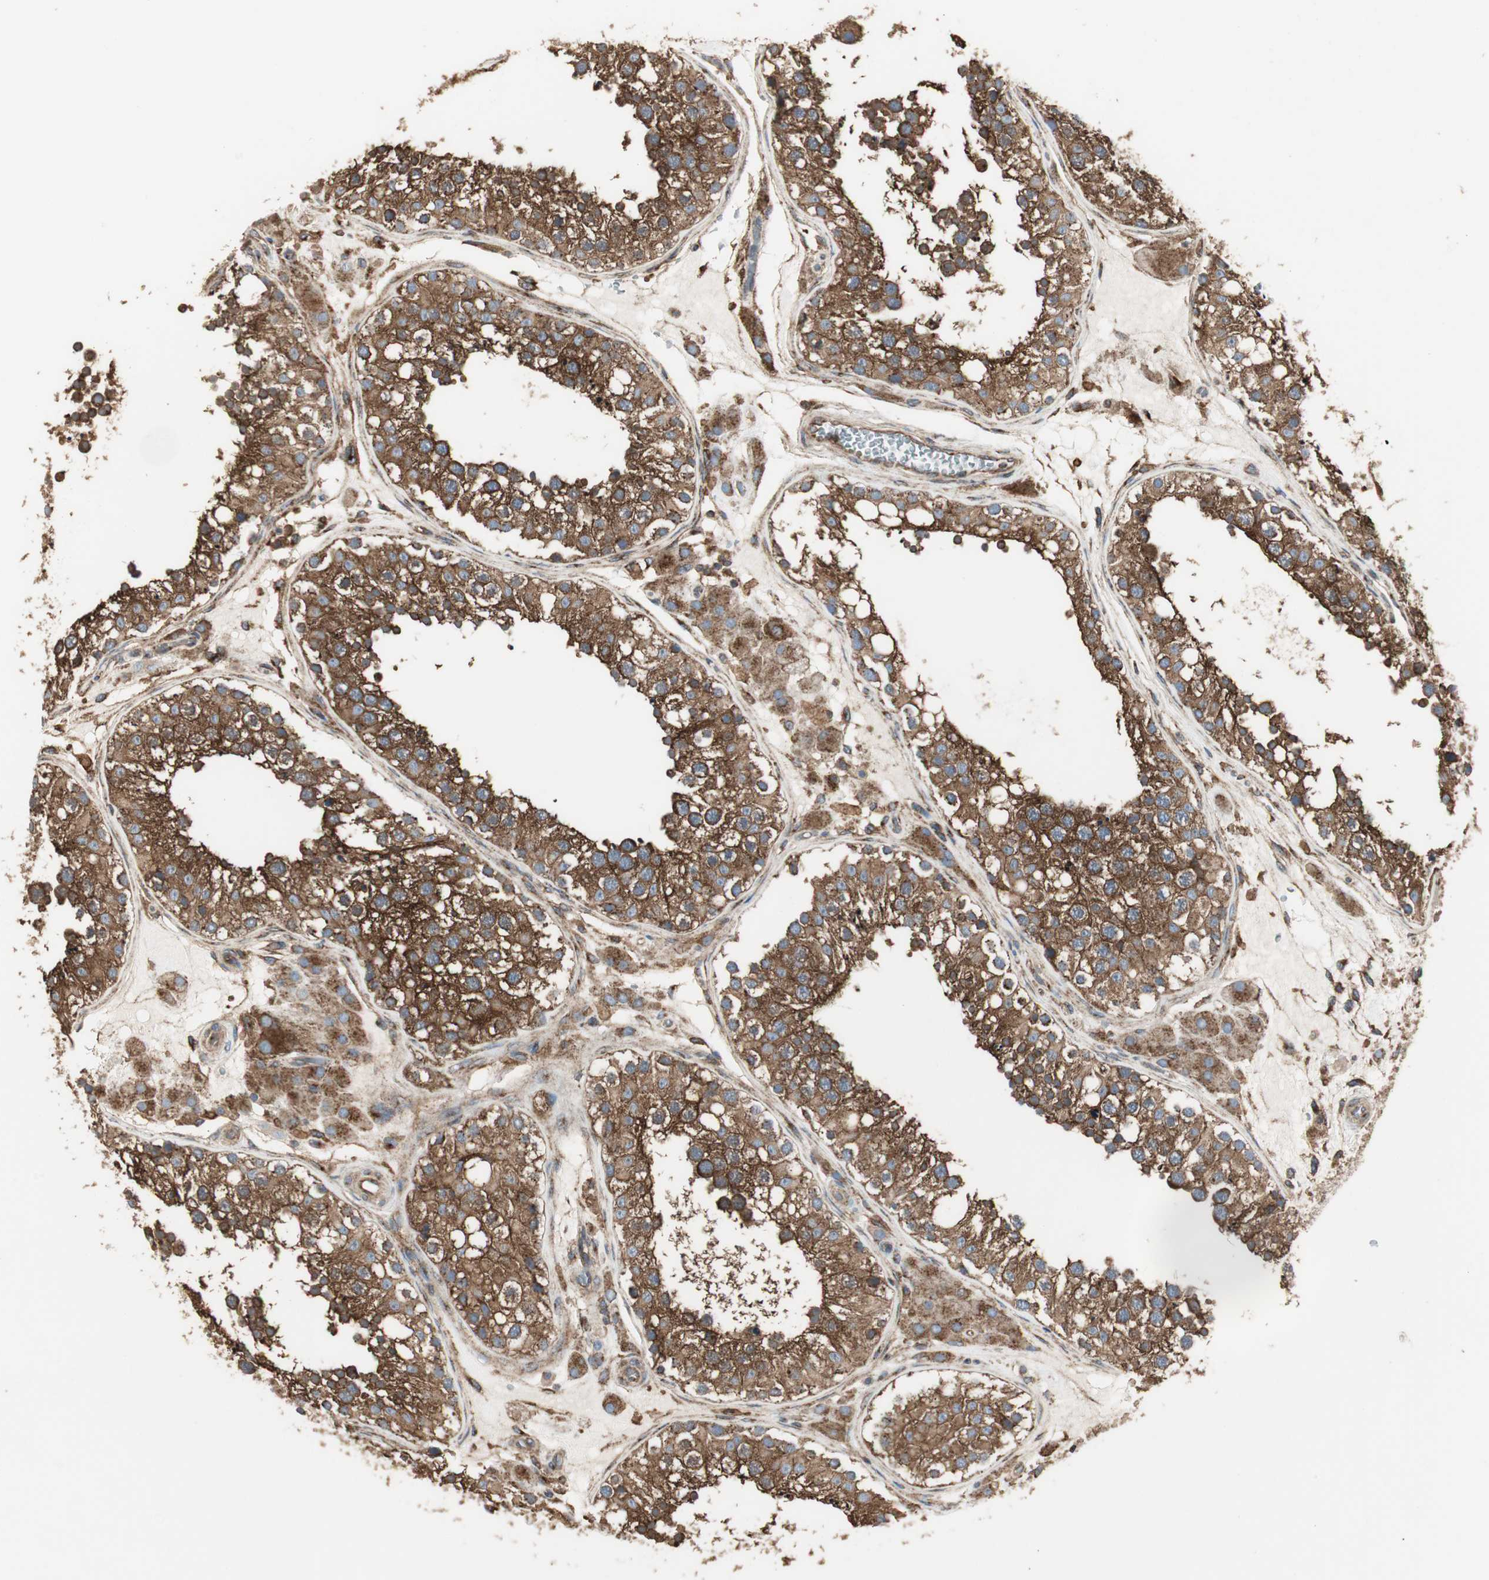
{"staining": {"intensity": "strong", "quantity": ">75%", "location": "cytoplasmic/membranous"}, "tissue": "testis", "cell_type": "Cells in seminiferous ducts", "image_type": "normal", "snomed": [{"axis": "morphology", "description": "Normal tissue, NOS"}, {"axis": "topography", "description": "Testis"}], "caption": "Immunohistochemistry (IHC) of benign human testis shows high levels of strong cytoplasmic/membranous expression in about >75% of cells in seminiferous ducts. (DAB (3,3'-diaminobenzidine) IHC, brown staining for protein, blue staining for nuclei).", "gene": "H6PD", "patient": {"sex": "male", "age": 26}}